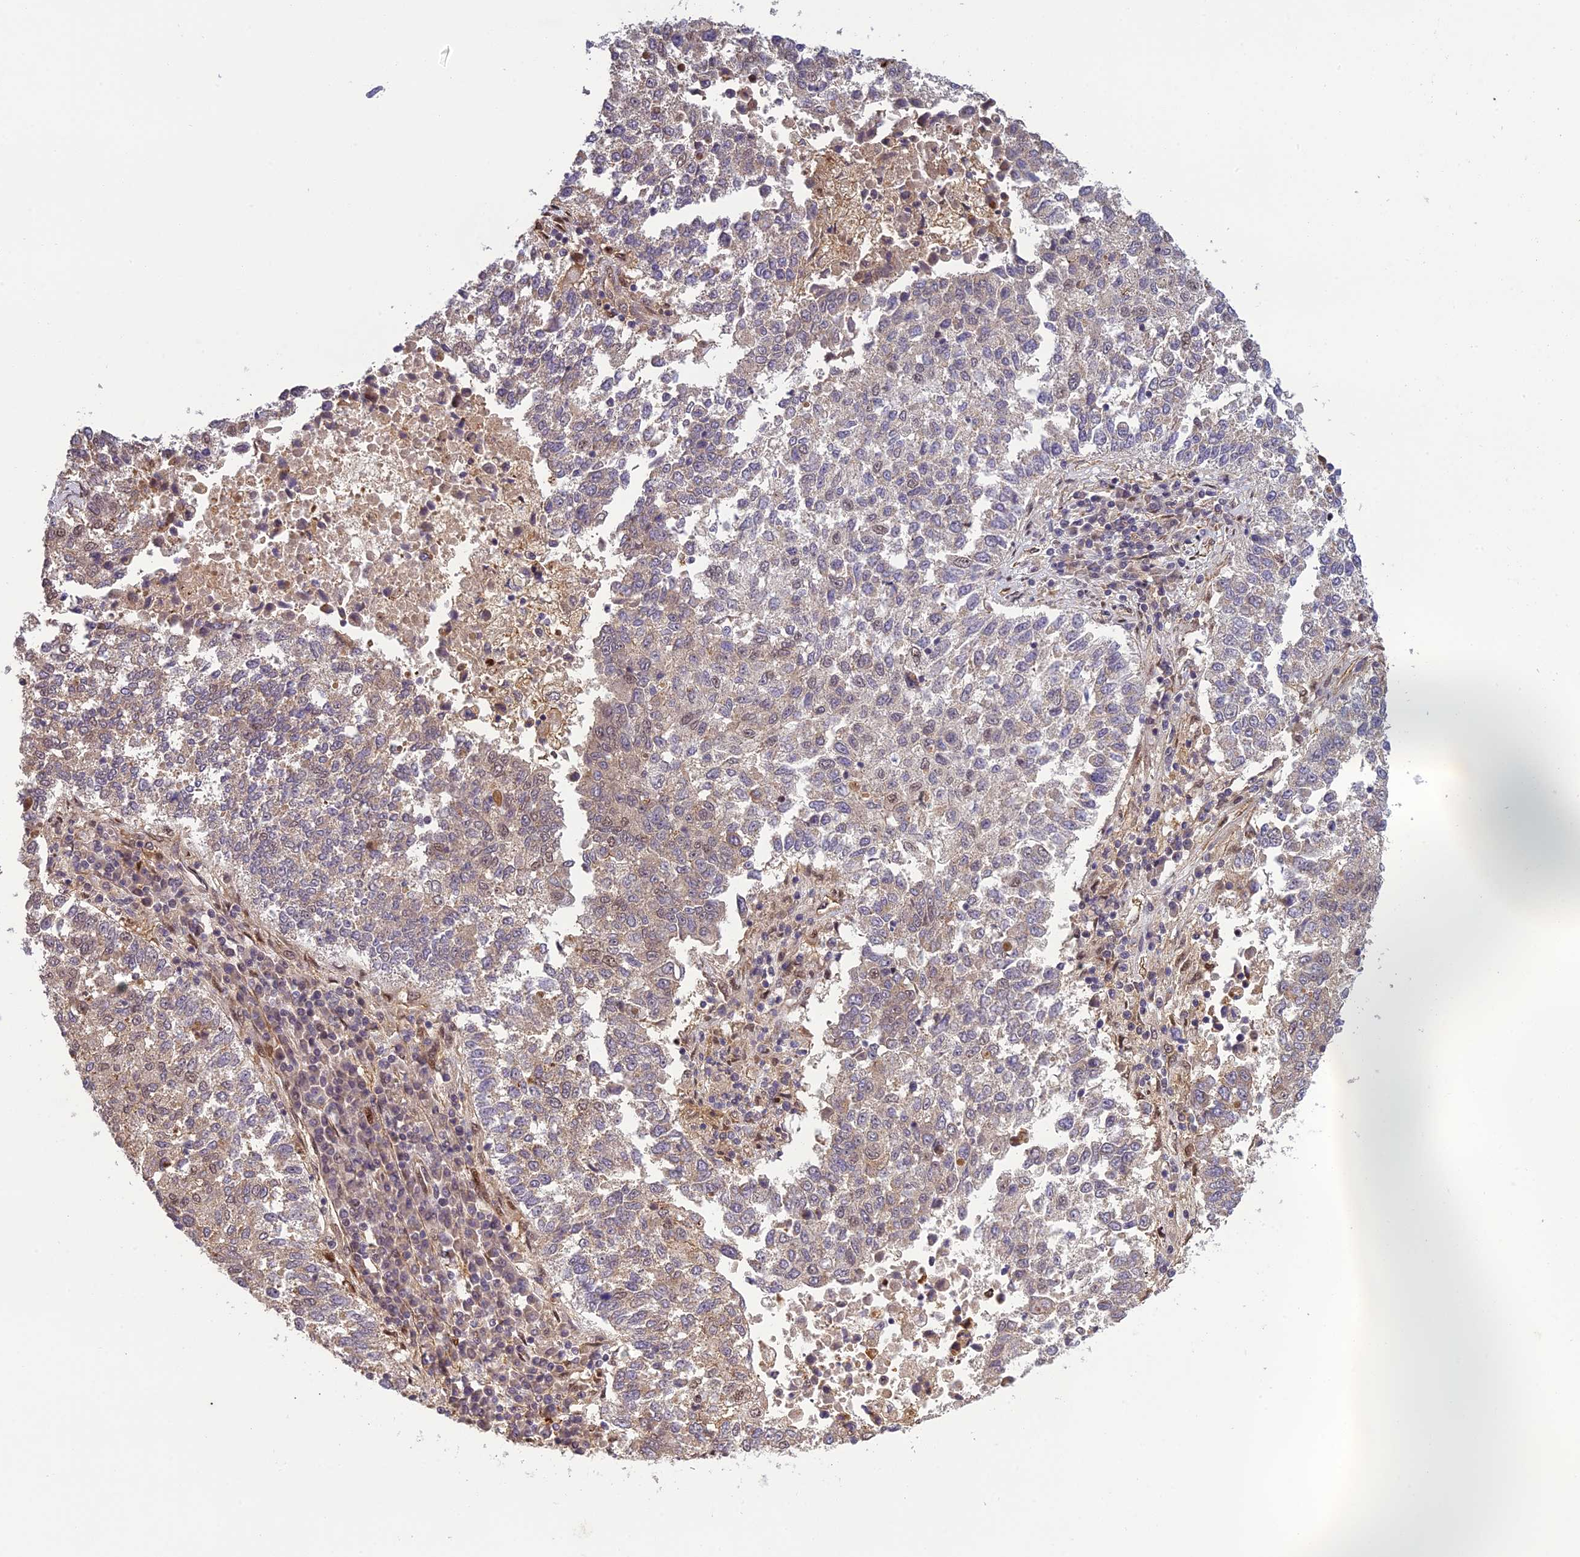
{"staining": {"intensity": "weak", "quantity": "25%-75%", "location": "cytoplasmic/membranous,nuclear"}, "tissue": "lung cancer", "cell_type": "Tumor cells", "image_type": "cancer", "snomed": [{"axis": "morphology", "description": "Squamous cell carcinoma, NOS"}, {"axis": "topography", "description": "Lung"}], "caption": "The photomicrograph displays staining of squamous cell carcinoma (lung), revealing weak cytoplasmic/membranous and nuclear protein staining (brown color) within tumor cells.", "gene": "RANBP3", "patient": {"sex": "male", "age": 73}}